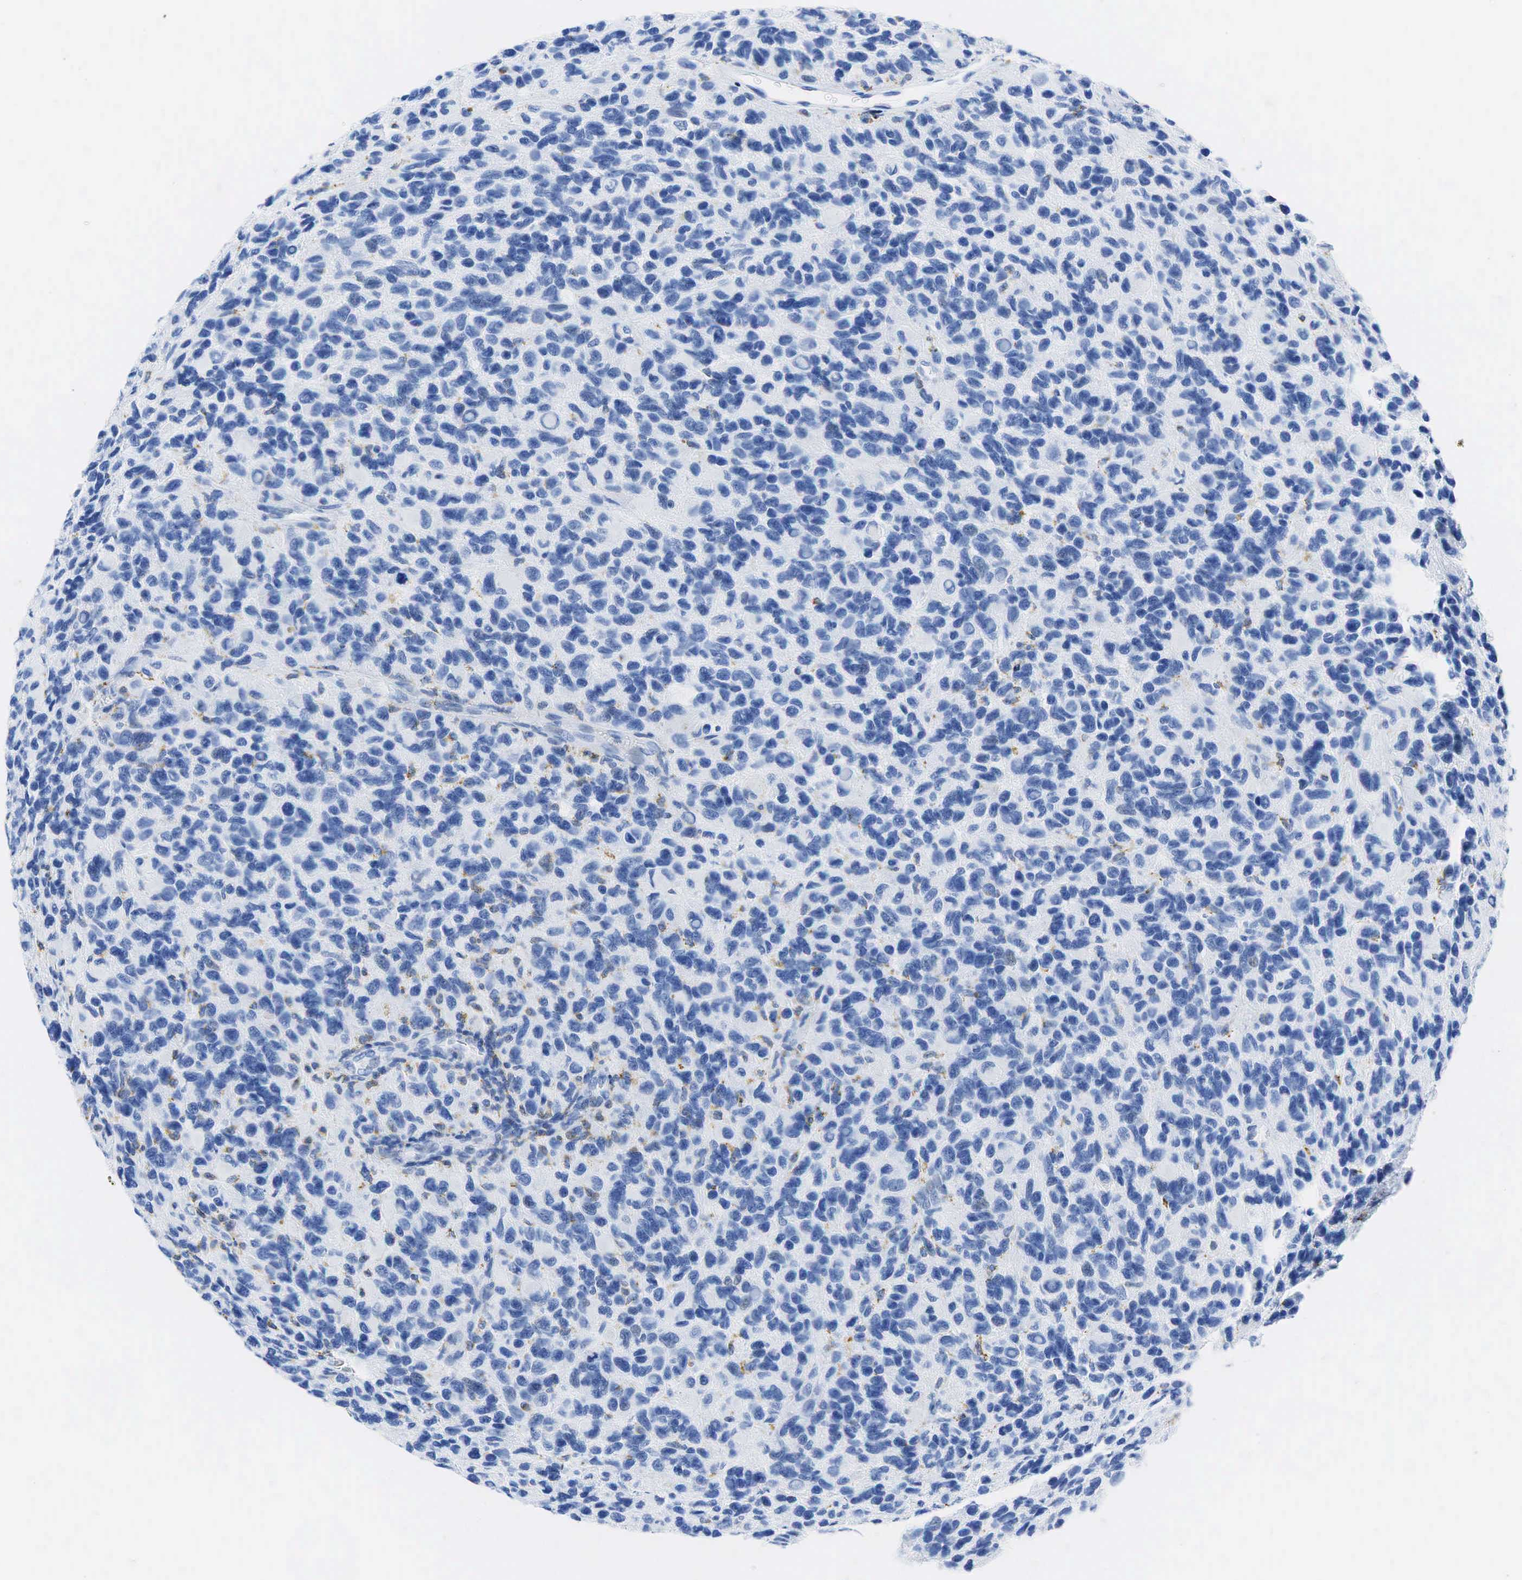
{"staining": {"intensity": "negative", "quantity": "none", "location": "none"}, "tissue": "glioma", "cell_type": "Tumor cells", "image_type": "cancer", "snomed": [{"axis": "morphology", "description": "Glioma, malignant, High grade"}, {"axis": "topography", "description": "Brain"}], "caption": "Immunohistochemistry (IHC) histopathology image of human glioma stained for a protein (brown), which displays no expression in tumor cells.", "gene": "CD68", "patient": {"sex": "male", "age": 77}}